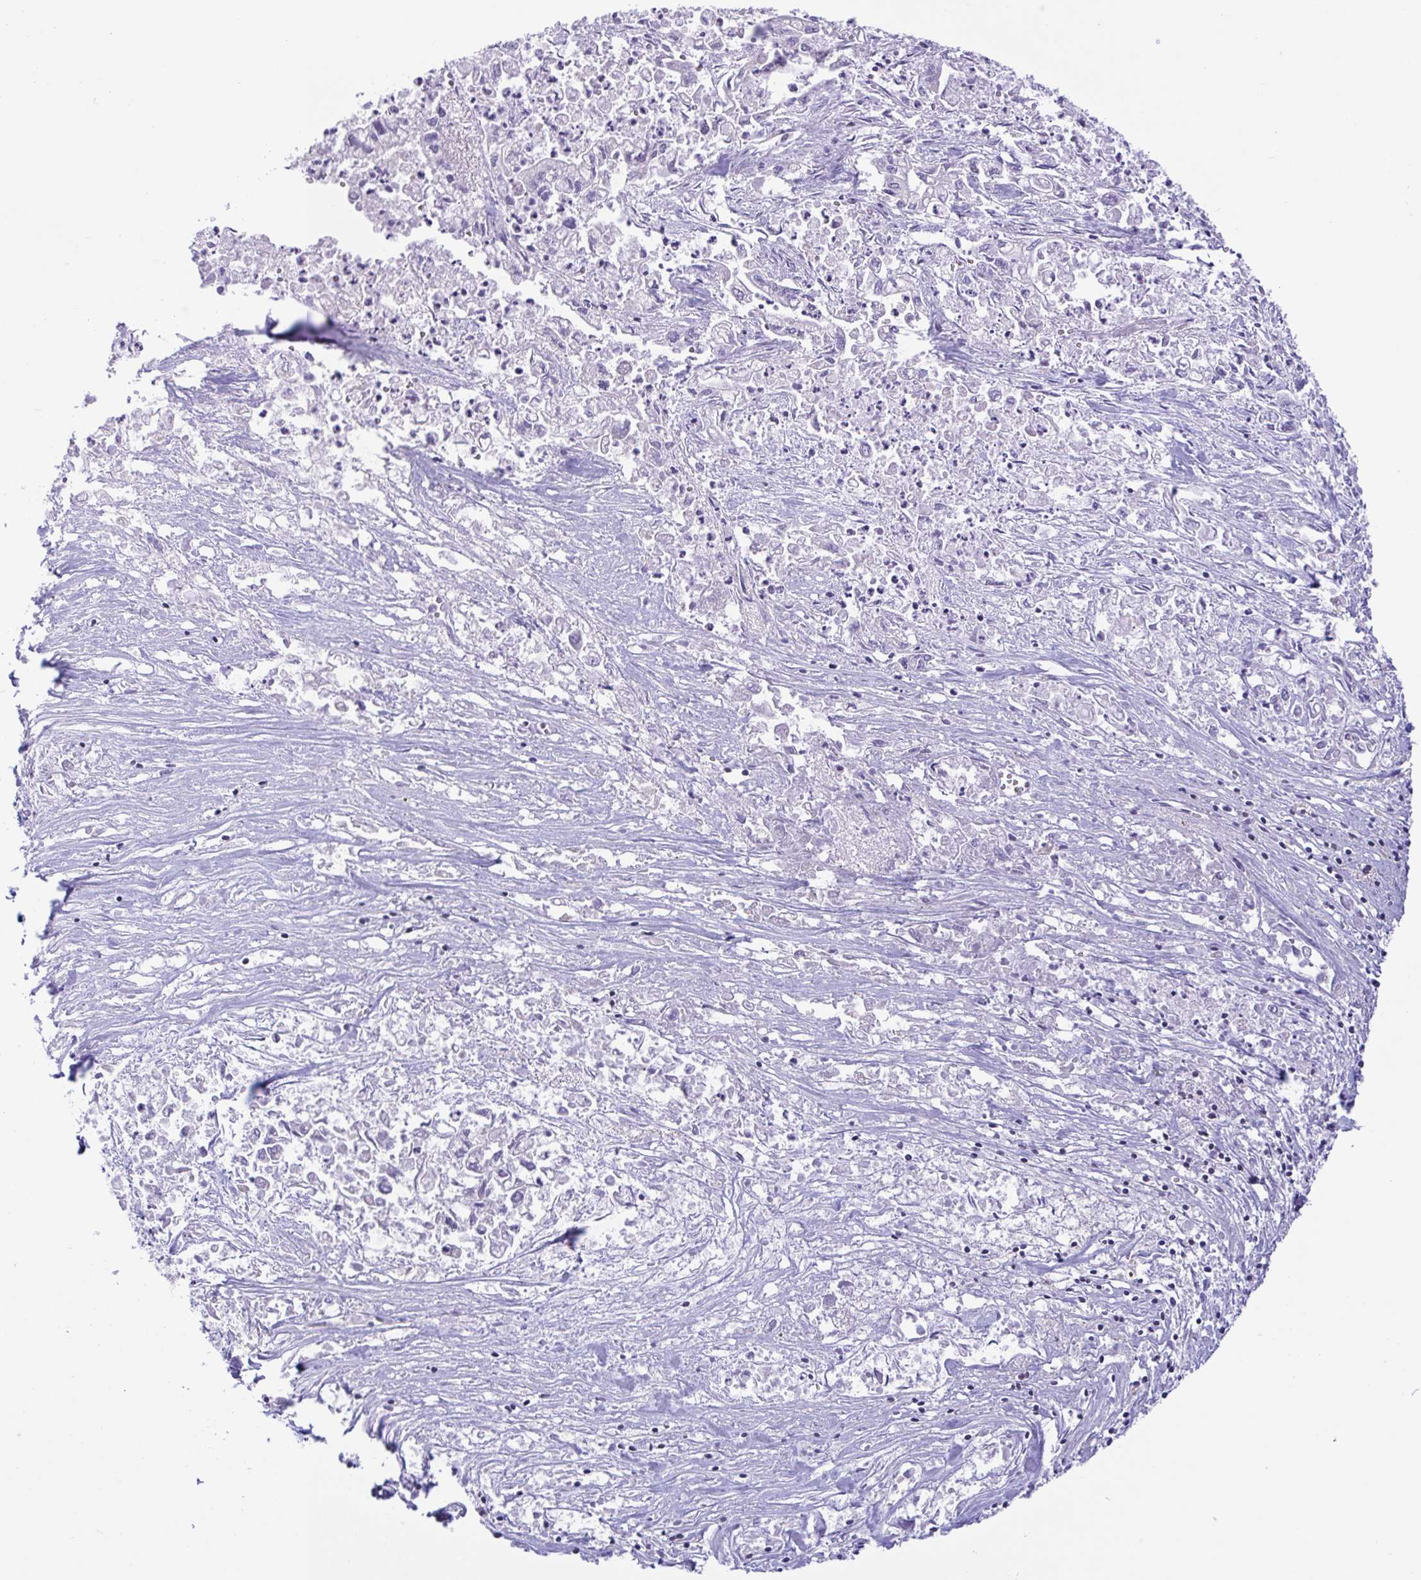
{"staining": {"intensity": "negative", "quantity": "none", "location": "none"}, "tissue": "pancreatic cancer", "cell_type": "Tumor cells", "image_type": "cancer", "snomed": [{"axis": "morphology", "description": "Adenocarcinoma, NOS"}, {"axis": "topography", "description": "Pancreas"}], "caption": "The immunohistochemistry (IHC) photomicrograph has no significant staining in tumor cells of pancreatic cancer tissue.", "gene": "SNX11", "patient": {"sex": "male", "age": 72}}